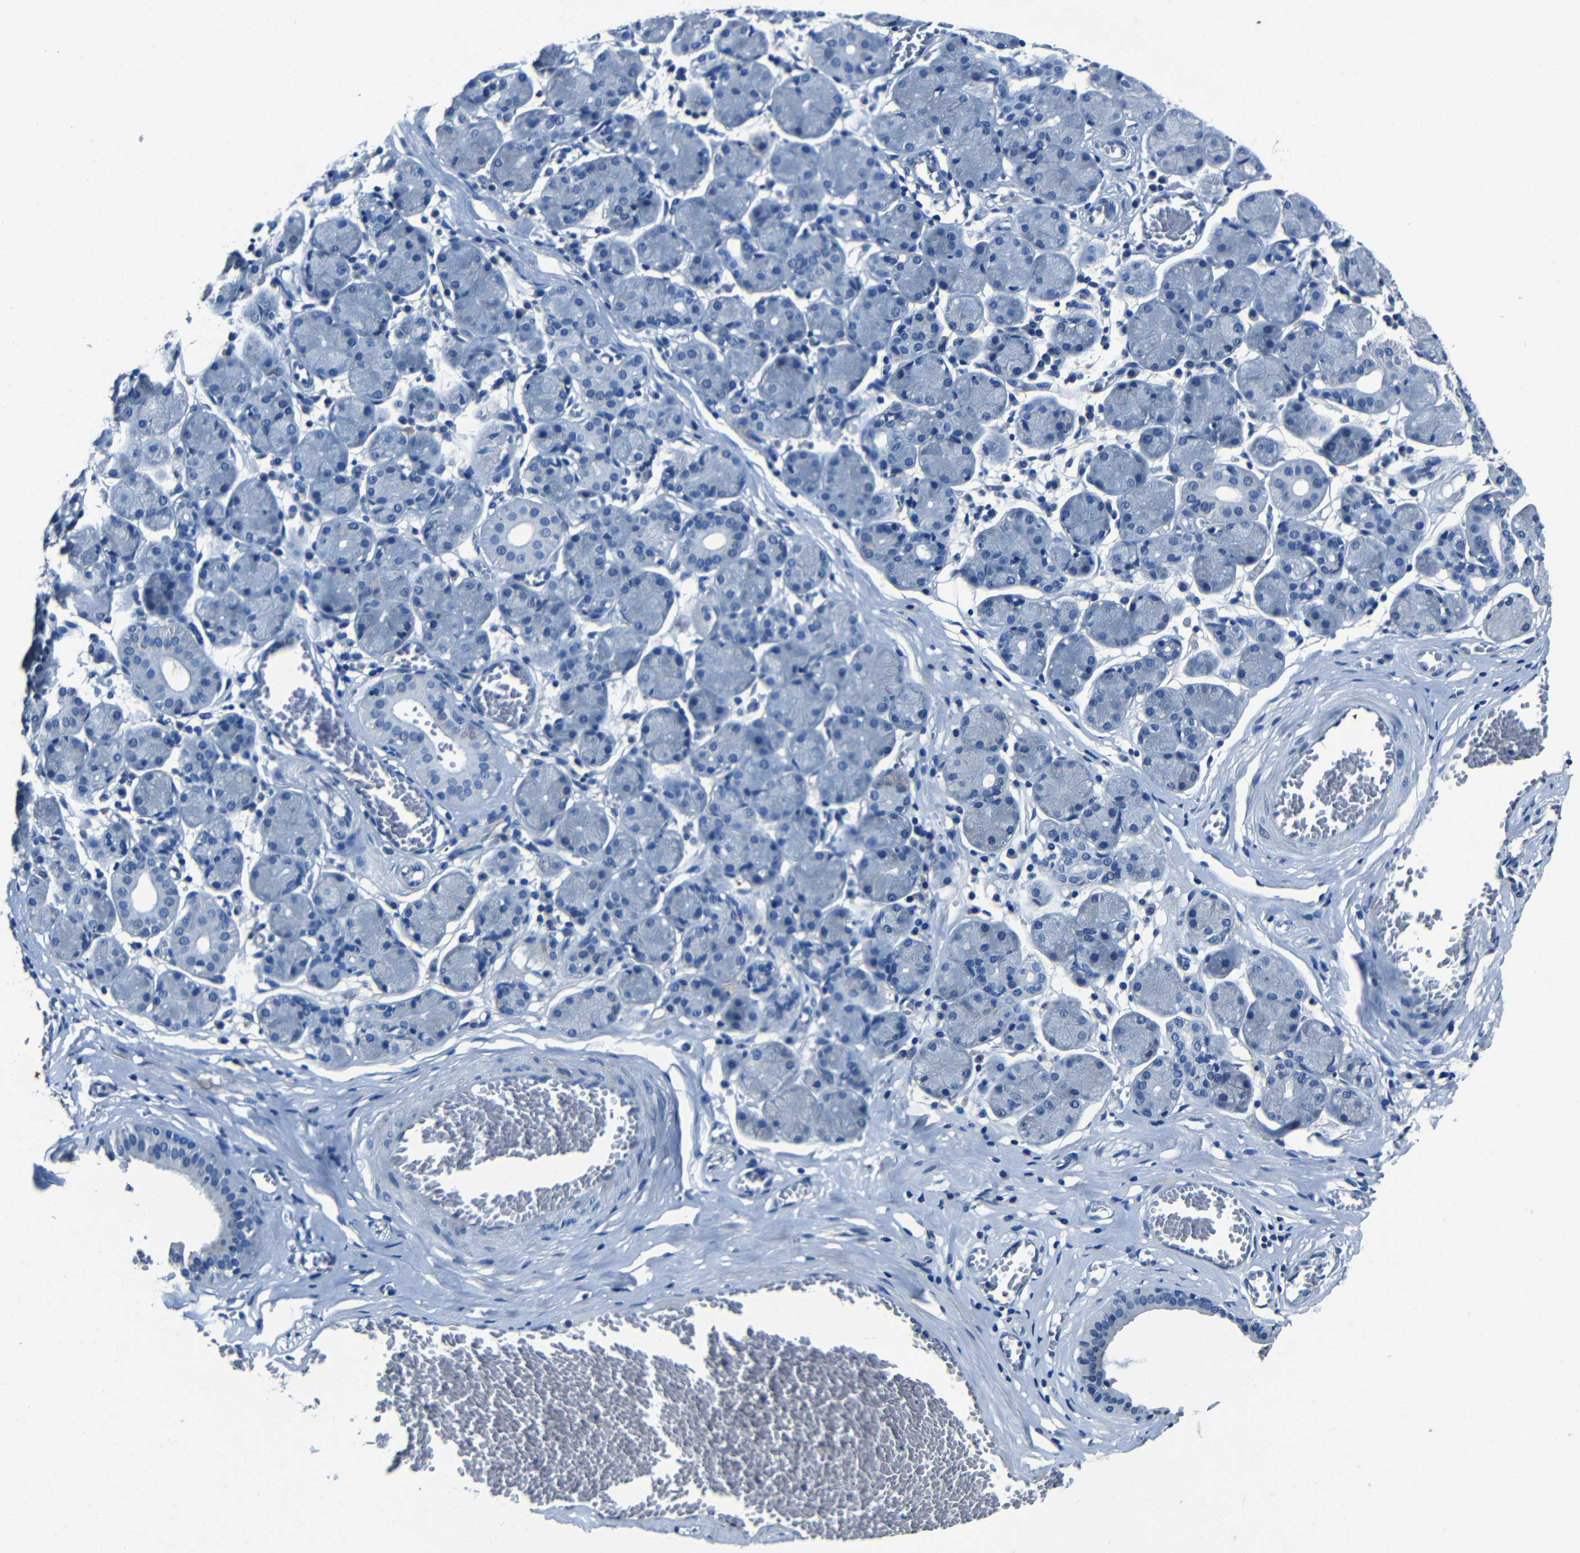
{"staining": {"intensity": "negative", "quantity": "none", "location": "none"}, "tissue": "salivary gland", "cell_type": "Glandular cells", "image_type": "normal", "snomed": [{"axis": "morphology", "description": "Normal tissue, NOS"}, {"axis": "topography", "description": "Salivary gland"}], "caption": "DAB (3,3'-diaminobenzidine) immunohistochemical staining of normal human salivary gland reveals no significant staining in glandular cells. (DAB IHC visualized using brightfield microscopy, high magnification).", "gene": "NCMAP", "patient": {"sex": "female", "age": 24}}